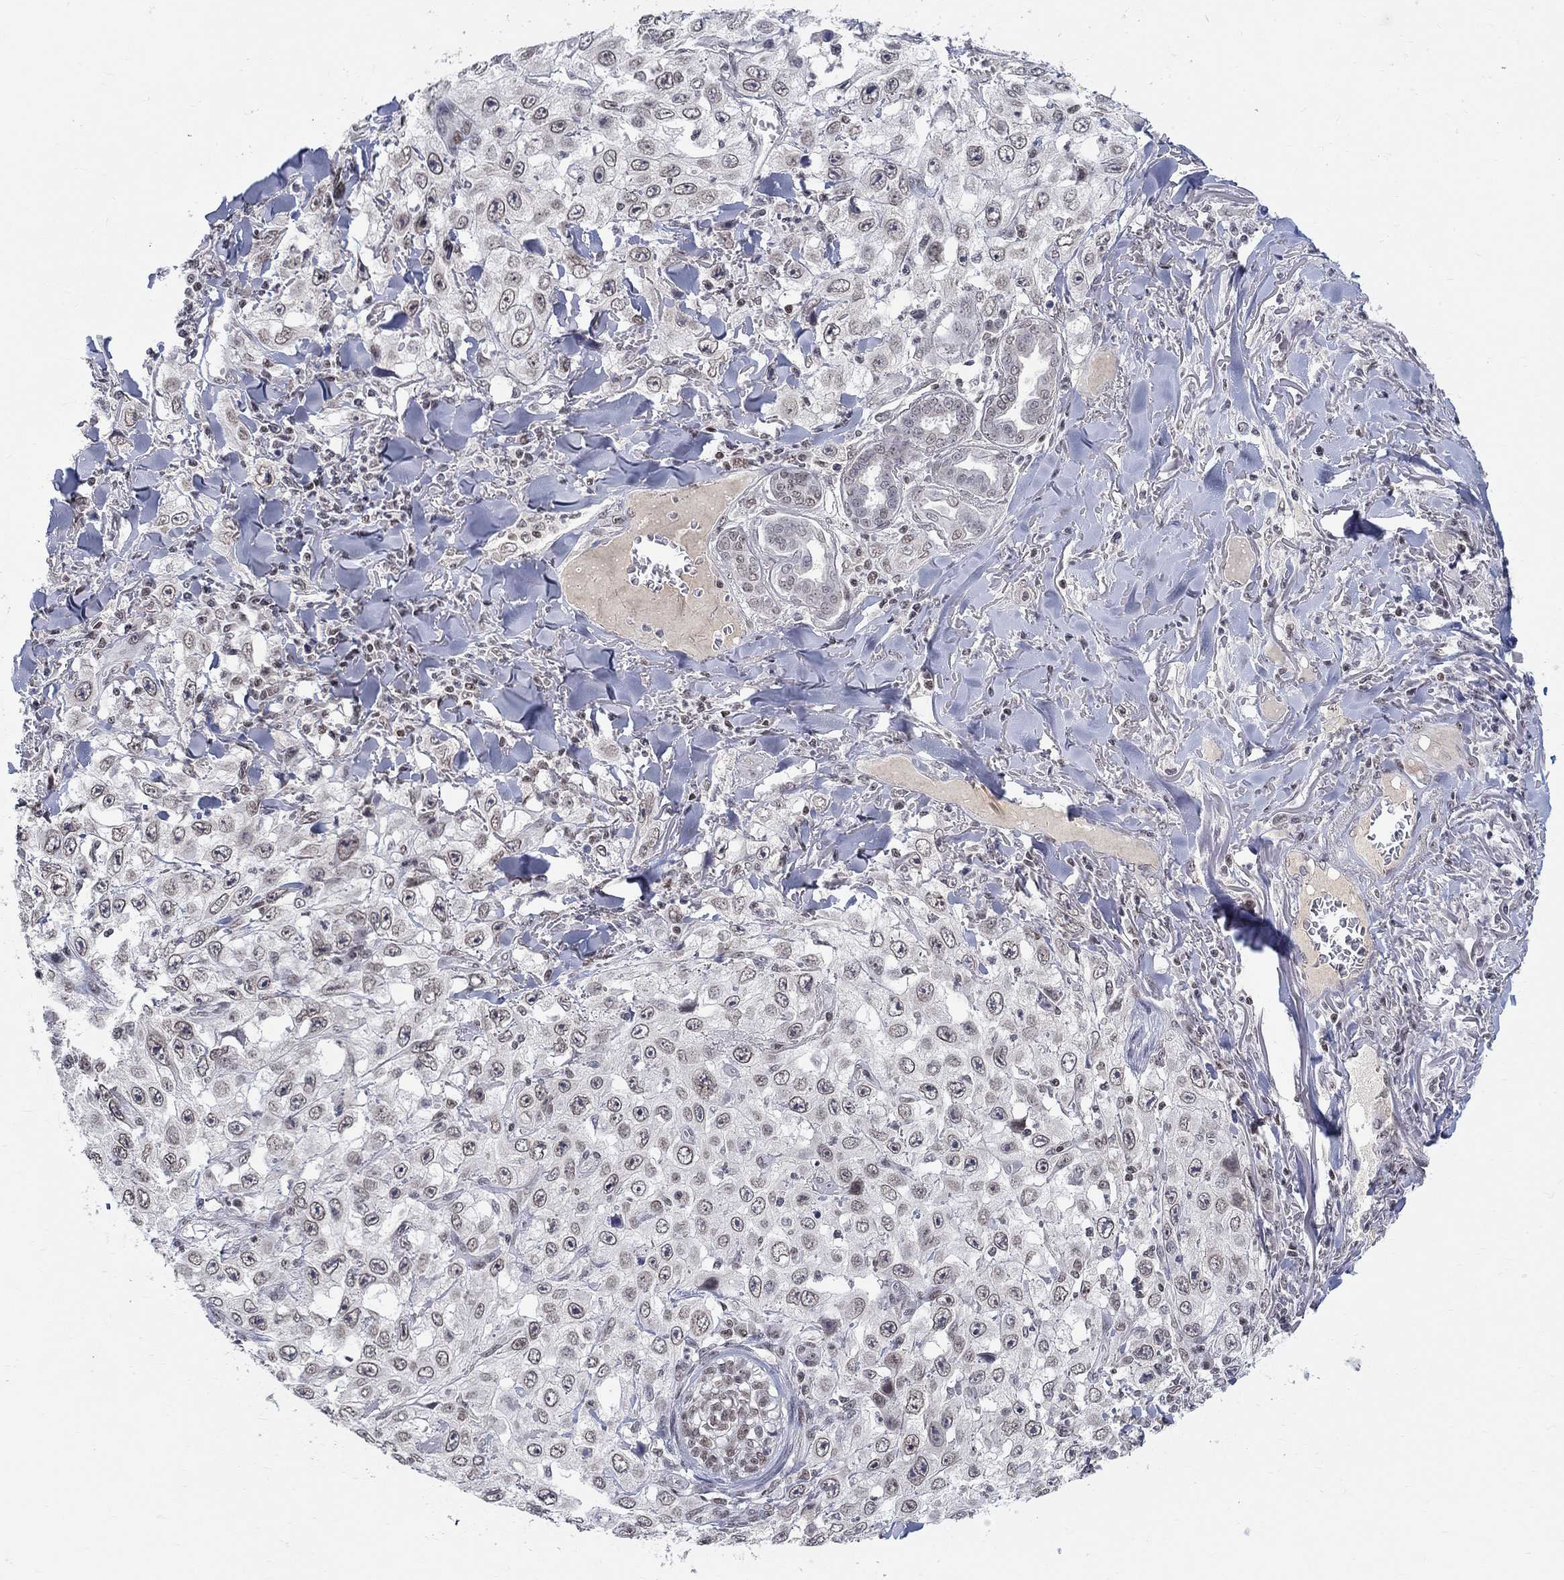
{"staining": {"intensity": "negative", "quantity": "none", "location": "none"}, "tissue": "skin cancer", "cell_type": "Tumor cells", "image_type": "cancer", "snomed": [{"axis": "morphology", "description": "Squamous cell carcinoma, NOS"}, {"axis": "topography", "description": "Skin"}], "caption": "Skin squamous cell carcinoma stained for a protein using immunohistochemistry exhibits no expression tumor cells.", "gene": "KLF12", "patient": {"sex": "male", "age": 82}}